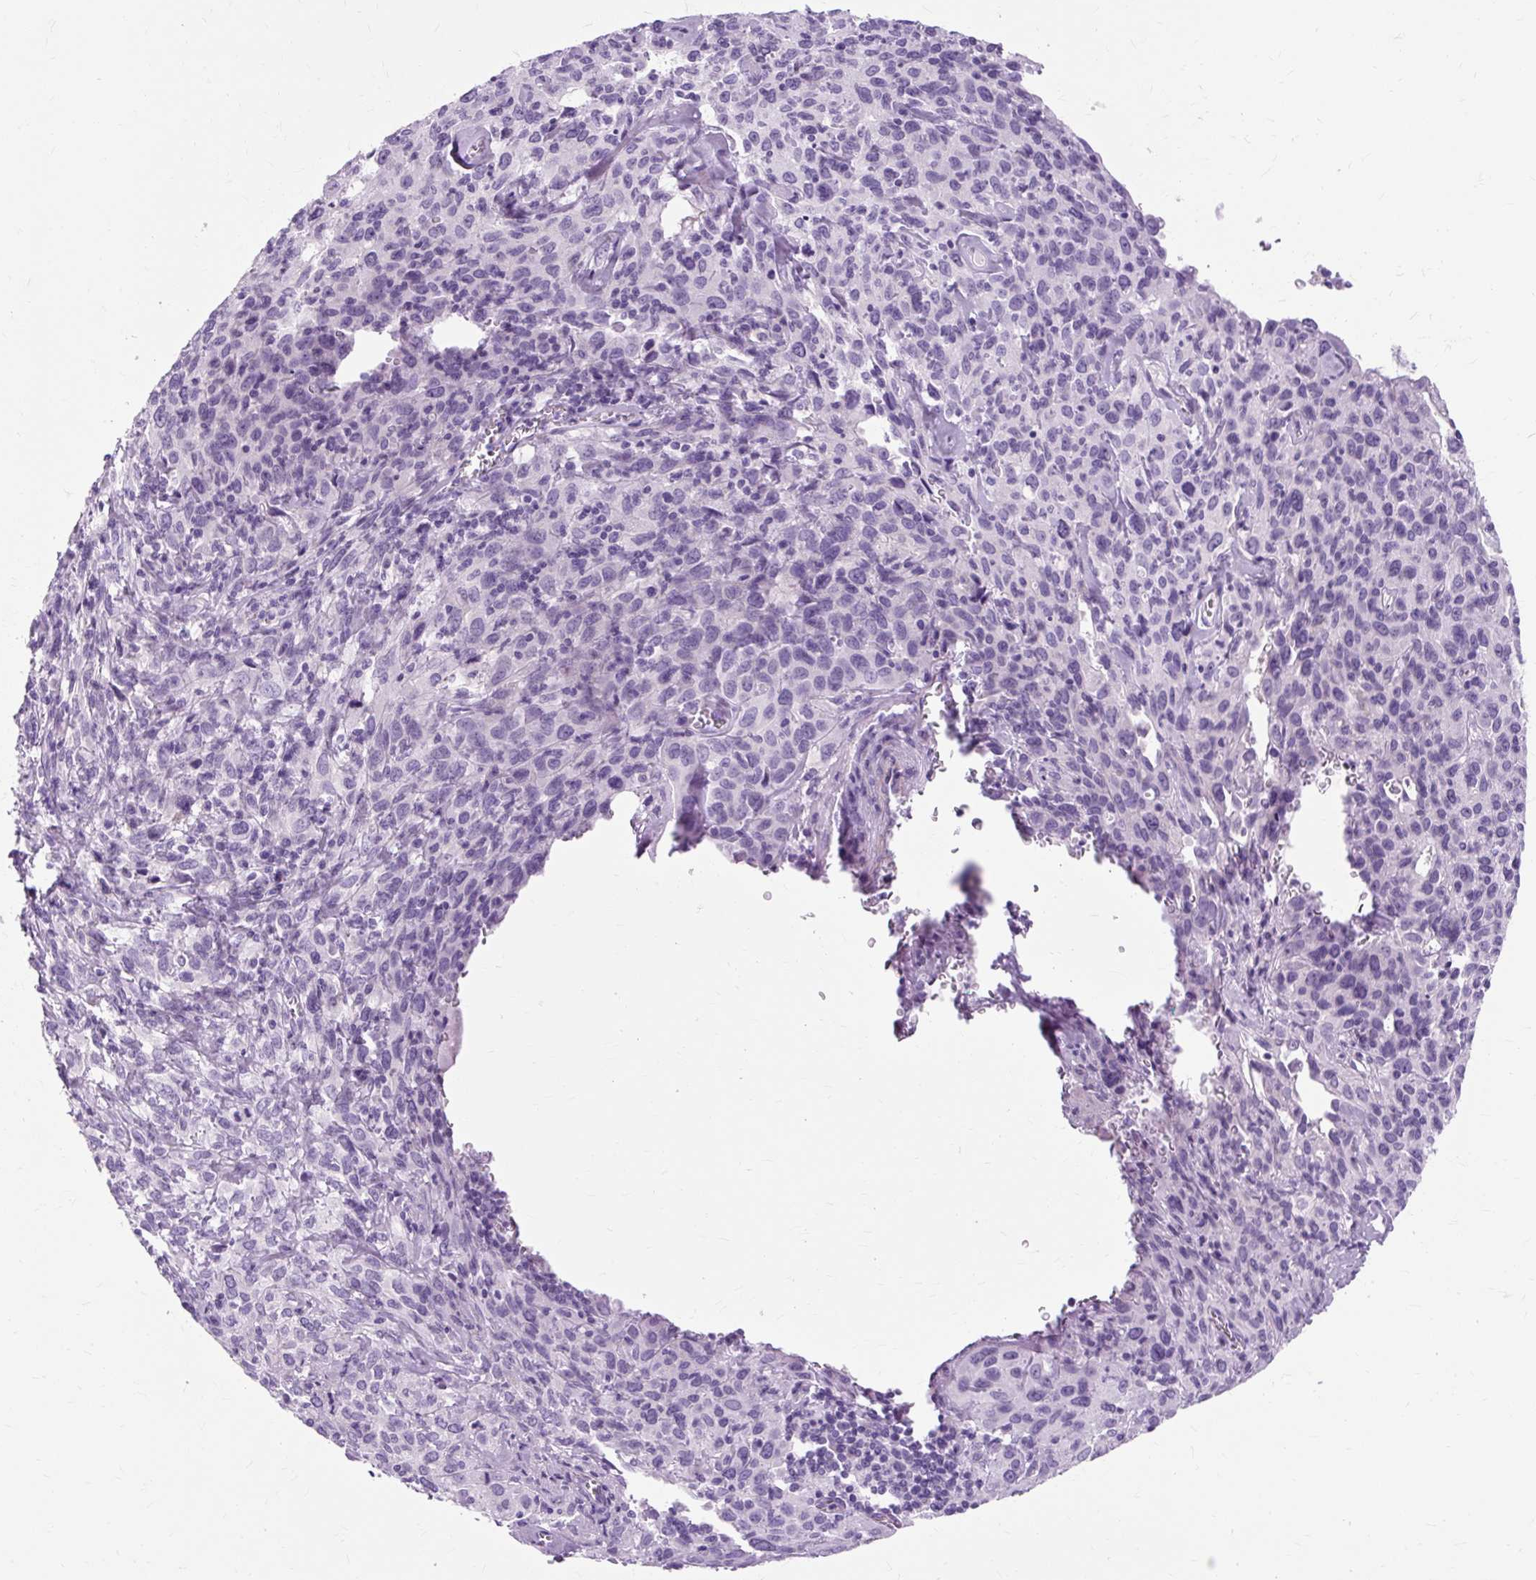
{"staining": {"intensity": "negative", "quantity": "none", "location": "none"}, "tissue": "cervical cancer", "cell_type": "Tumor cells", "image_type": "cancer", "snomed": [{"axis": "morphology", "description": "Normal tissue, NOS"}, {"axis": "morphology", "description": "Squamous cell carcinoma, NOS"}, {"axis": "topography", "description": "Cervix"}], "caption": "IHC of cervical cancer (squamous cell carcinoma) reveals no staining in tumor cells.", "gene": "TMEM89", "patient": {"sex": "female", "age": 51}}